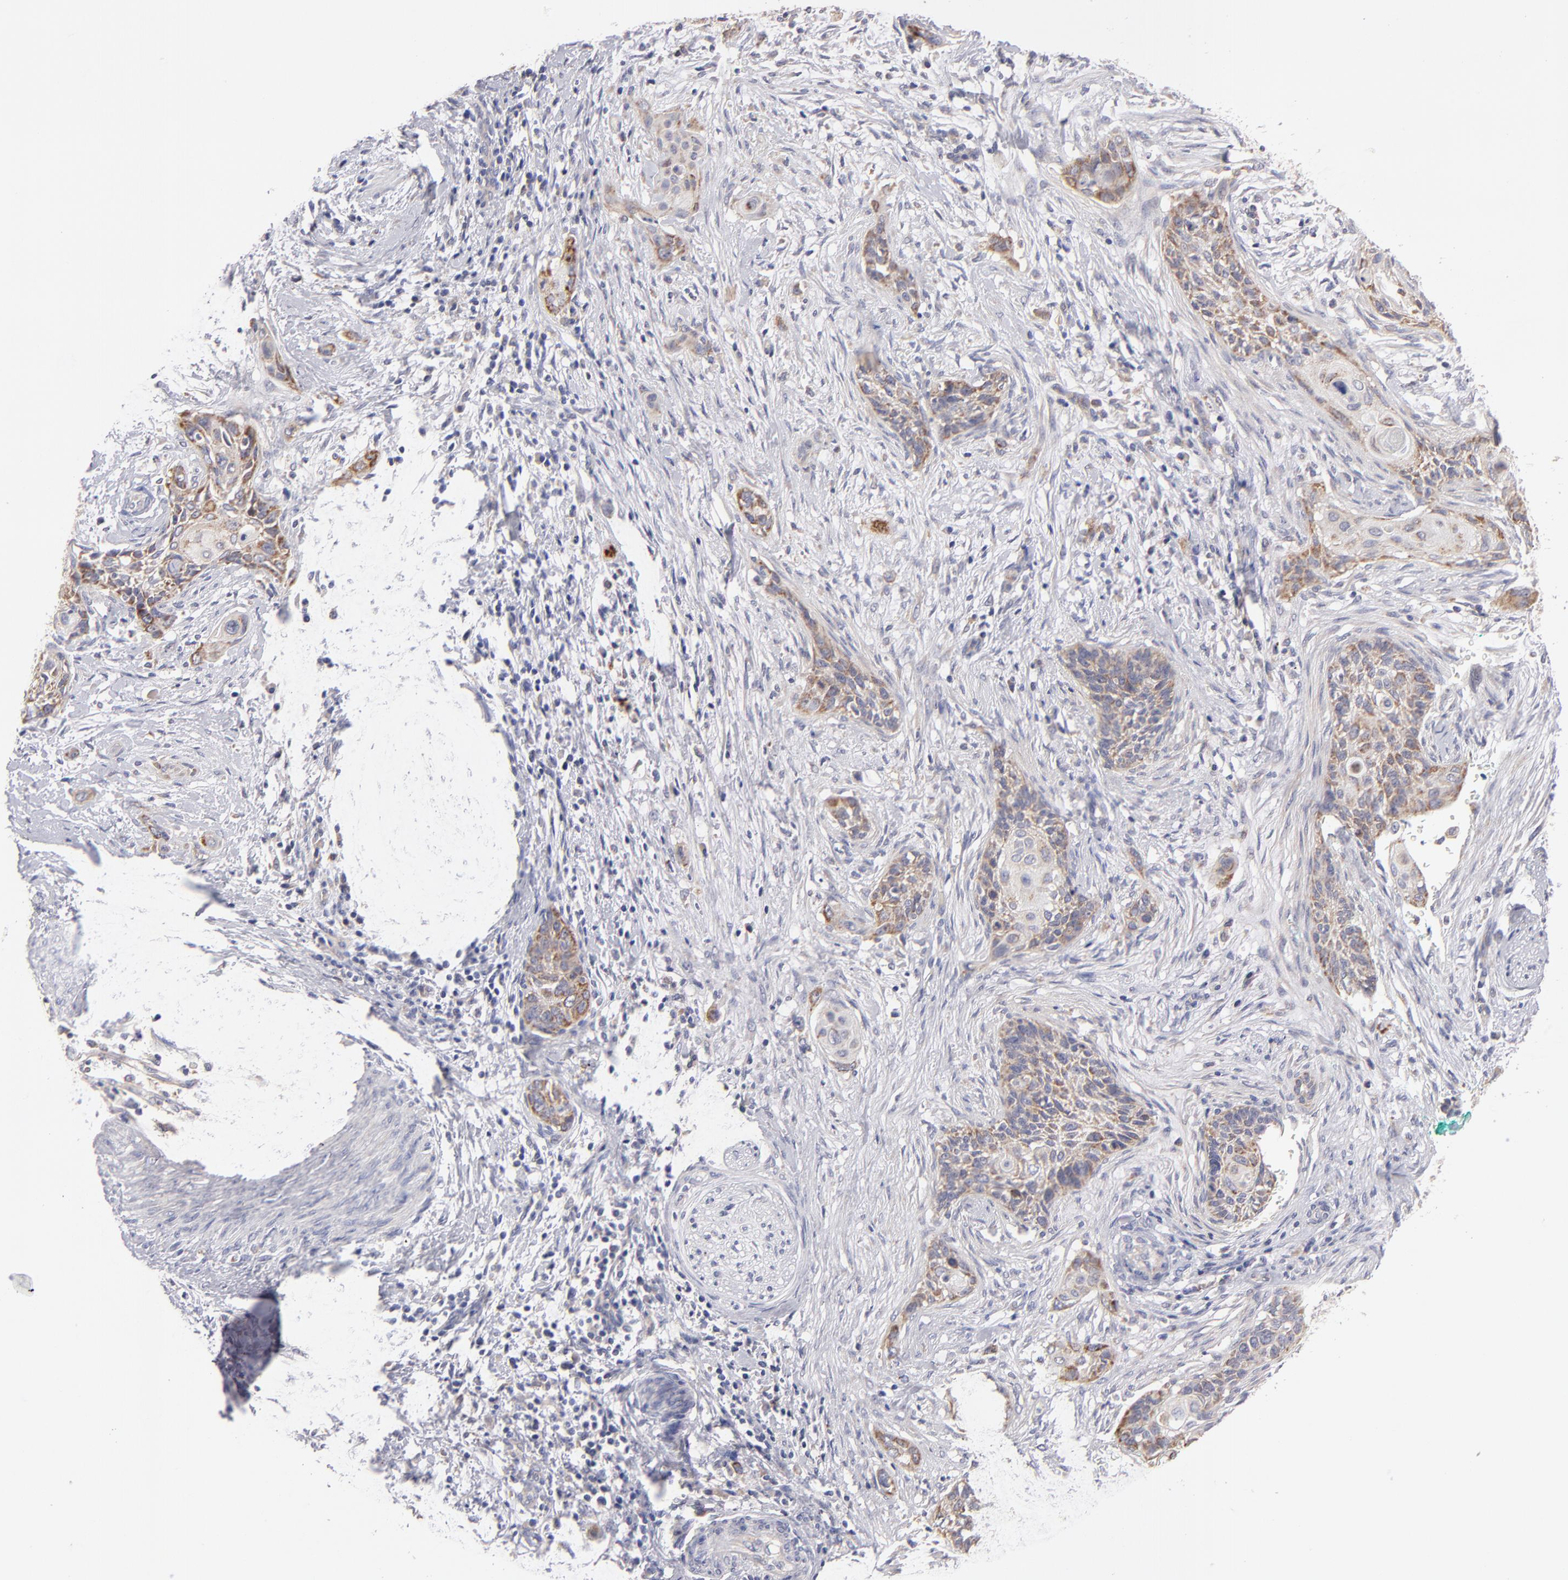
{"staining": {"intensity": "moderate", "quantity": ">75%", "location": "cytoplasmic/membranous"}, "tissue": "cervical cancer", "cell_type": "Tumor cells", "image_type": "cancer", "snomed": [{"axis": "morphology", "description": "Squamous cell carcinoma, NOS"}, {"axis": "topography", "description": "Cervix"}], "caption": "Protein staining of cervical squamous cell carcinoma tissue demonstrates moderate cytoplasmic/membranous staining in approximately >75% of tumor cells.", "gene": "HCCS", "patient": {"sex": "female", "age": 33}}